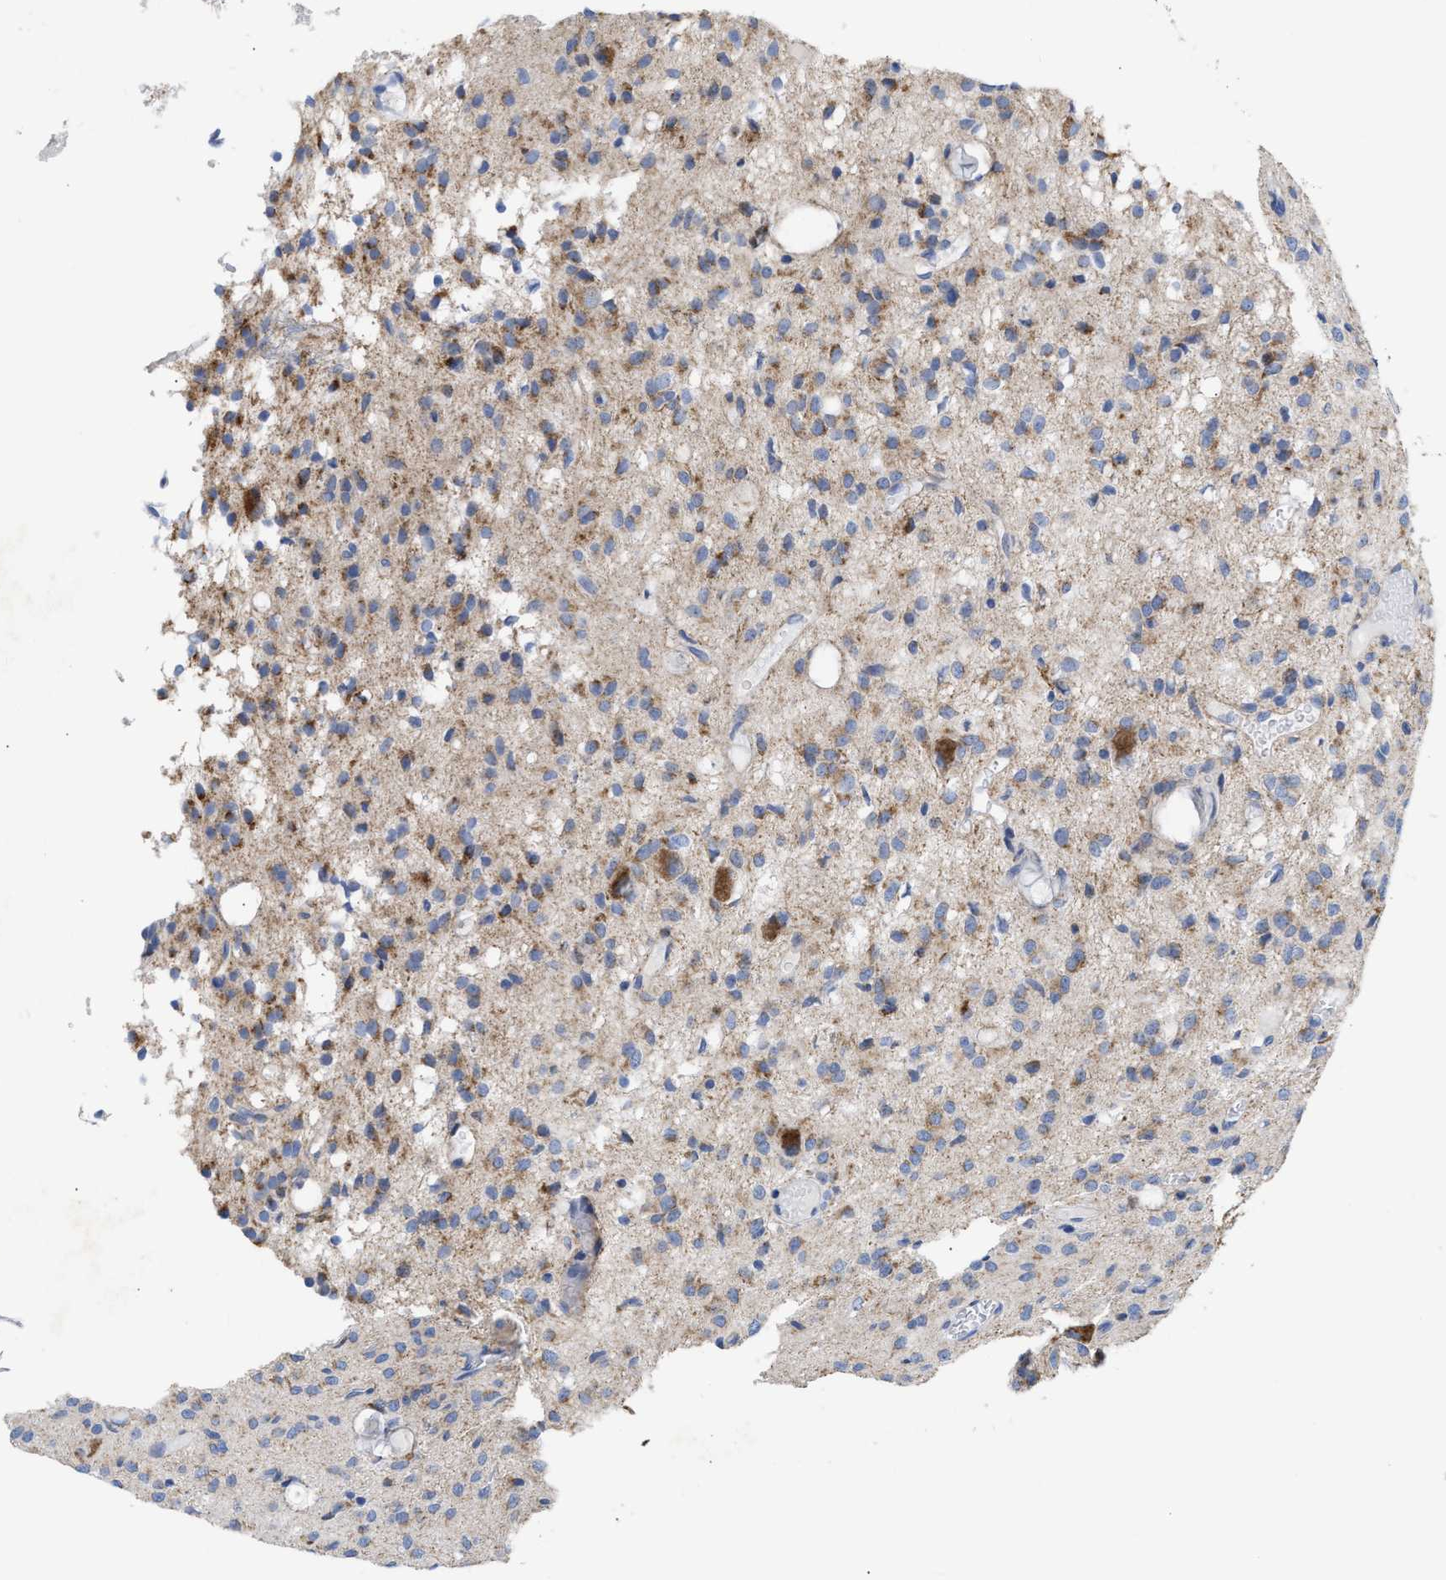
{"staining": {"intensity": "moderate", "quantity": "25%-75%", "location": "cytoplasmic/membranous"}, "tissue": "glioma", "cell_type": "Tumor cells", "image_type": "cancer", "snomed": [{"axis": "morphology", "description": "Glioma, malignant, High grade"}, {"axis": "topography", "description": "Brain"}], "caption": "Malignant high-grade glioma tissue reveals moderate cytoplasmic/membranous staining in about 25%-75% of tumor cells", "gene": "ACOT13", "patient": {"sex": "female", "age": 59}}